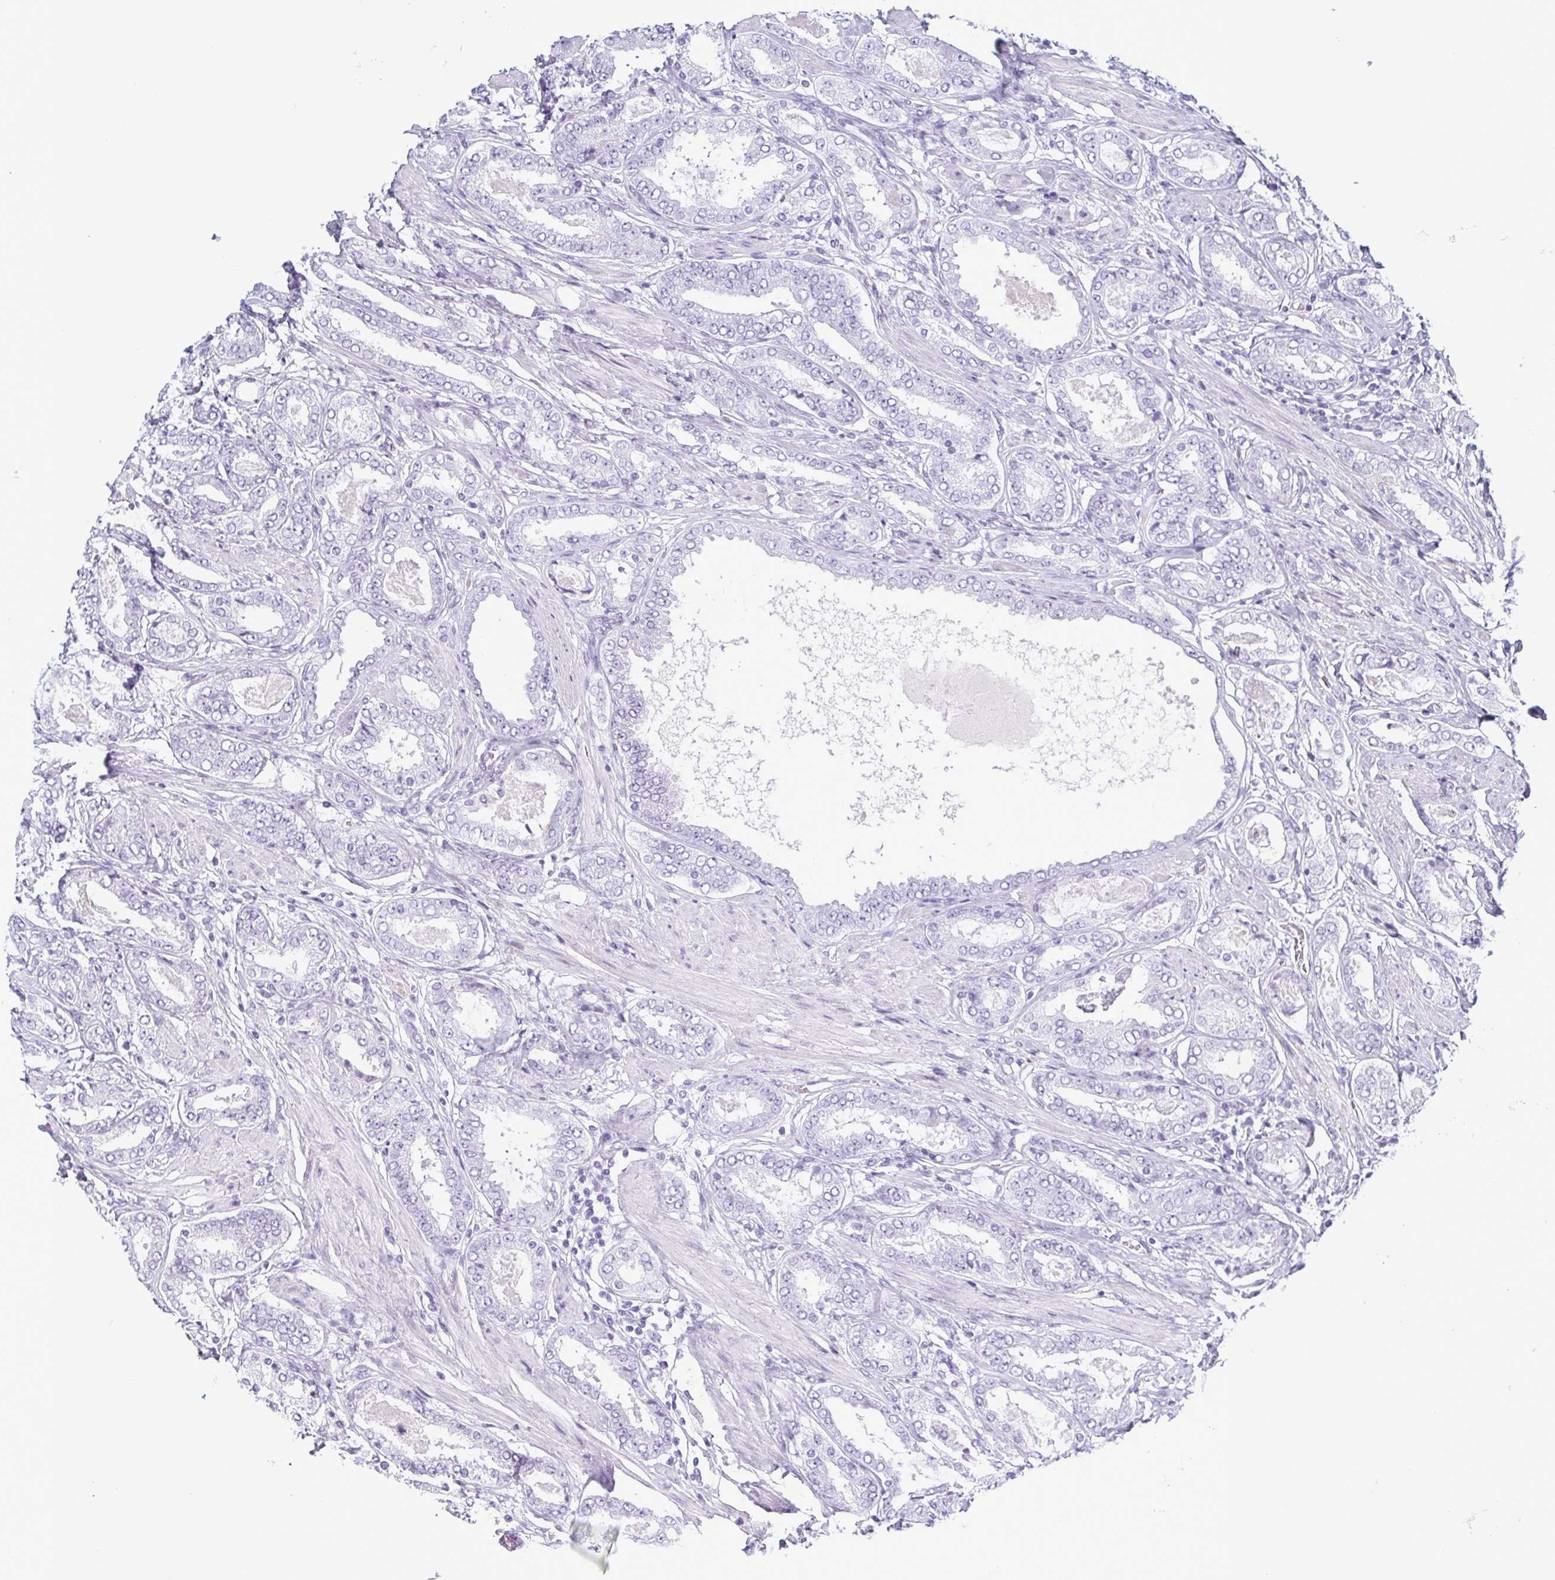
{"staining": {"intensity": "negative", "quantity": "none", "location": "none"}, "tissue": "prostate cancer", "cell_type": "Tumor cells", "image_type": "cancer", "snomed": [{"axis": "morphology", "description": "Adenocarcinoma, High grade"}, {"axis": "topography", "description": "Prostate"}], "caption": "This is an immunohistochemistry histopathology image of adenocarcinoma (high-grade) (prostate). There is no staining in tumor cells.", "gene": "KRT10", "patient": {"sex": "male", "age": 63}}